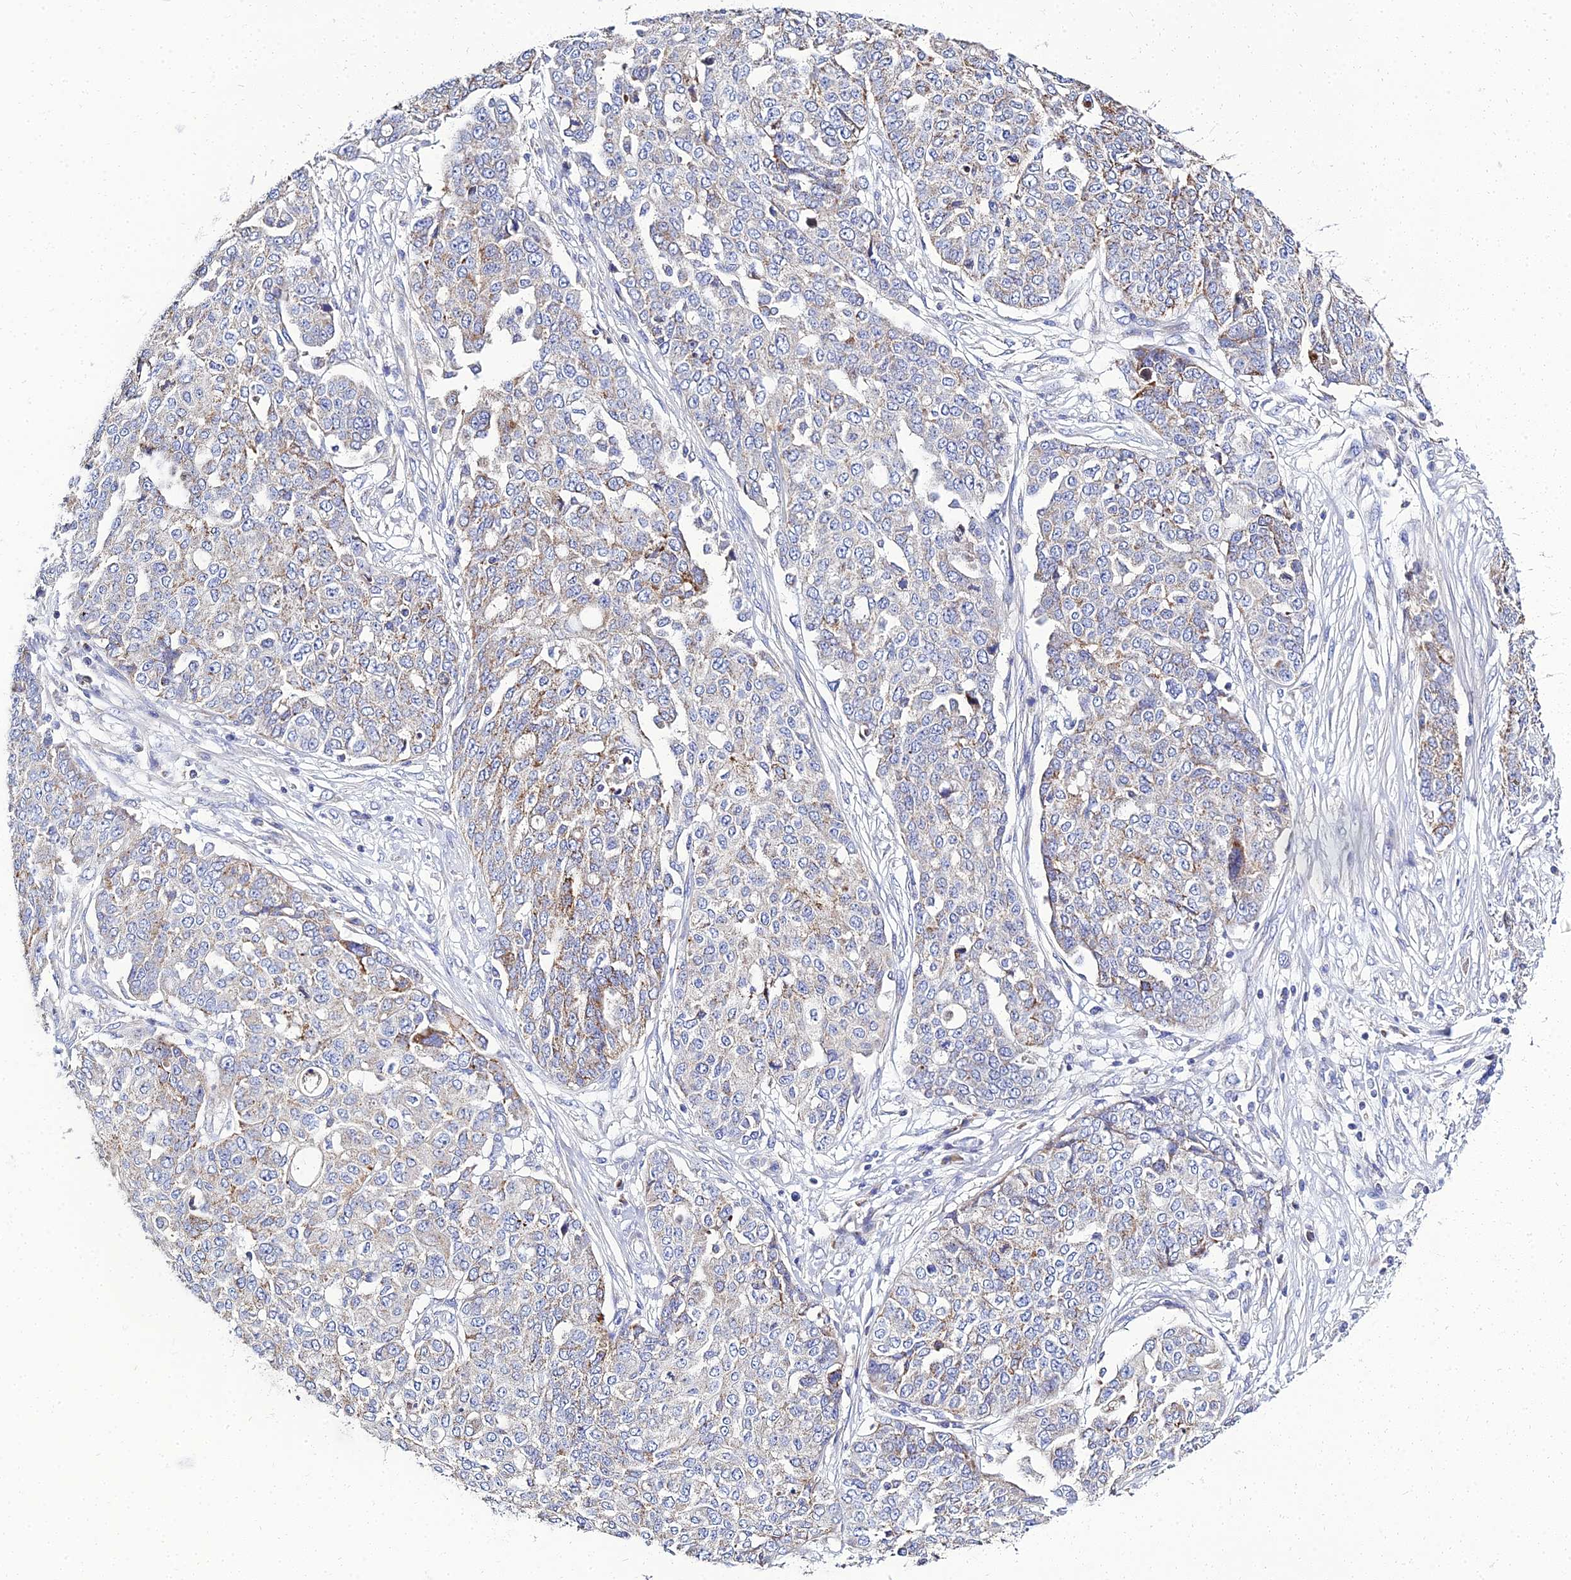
{"staining": {"intensity": "moderate", "quantity": "<25%", "location": "cytoplasmic/membranous"}, "tissue": "ovarian cancer", "cell_type": "Tumor cells", "image_type": "cancer", "snomed": [{"axis": "morphology", "description": "Cystadenocarcinoma, serous, NOS"}, {"axis": "topography", "description": "Soft tissue"}, {"axis": "topography", "description": "Ovary"}], "caption": "Brown immunohistochemical staining in human serous cystadenocarcinoma (ovarian) shows moderate cytoplasmic/membranous expression in about <25% of tumor cells. The staining was performed using DAB (3,3'-diaminobenzidine) to visualize the protein expression in brown, while the nuclei were stained in blue with hematoxylin (Magnification: 20x).", "gene": "NPY", "patient": {"sex": "female", "age": 57}}